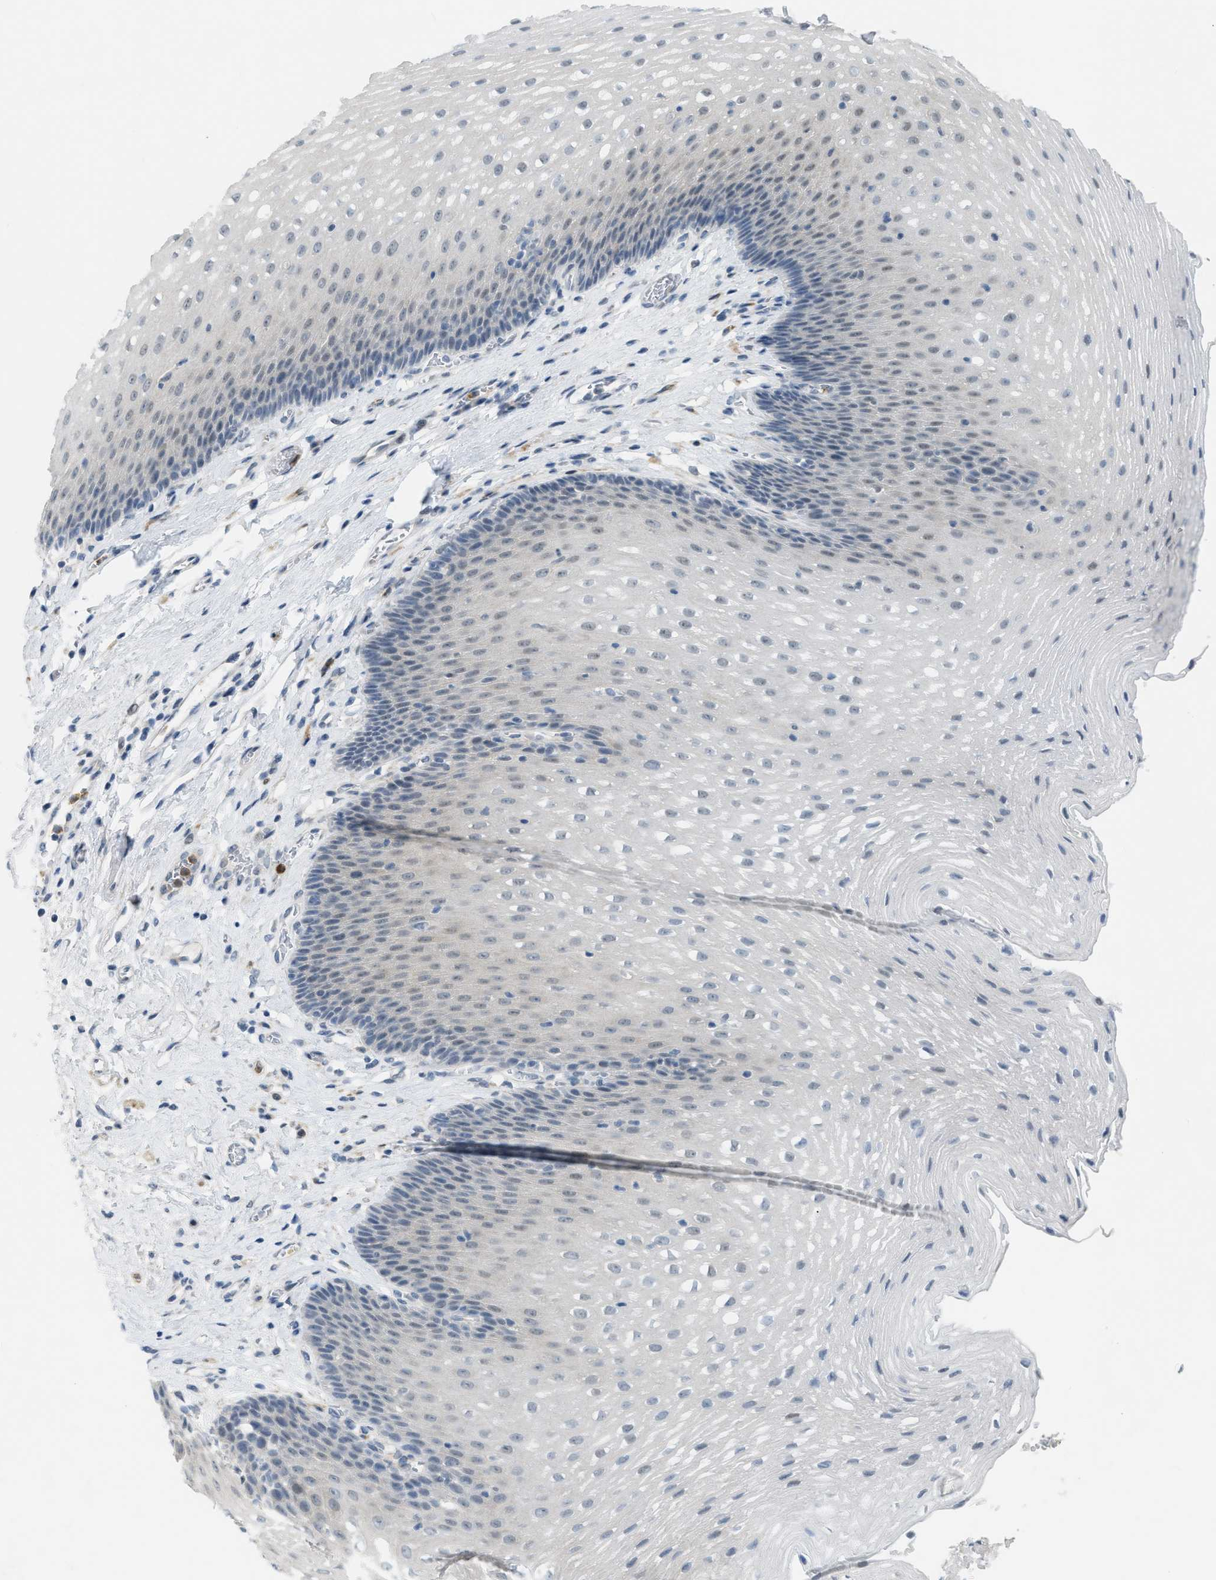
{"staining": {"intensity": "negative", "quantity": "none", "location": "none"}, "tissue": "esophagus", "cell_type": "Squamous epithelial cells", "image_type": "normal", "snomed": [{"axis": "morphology", "description": "Normal tissue, NOS"}, {"axis": "topography", "description": "Esophagus"}], "caption": "The image reveals no staining of squamous epithelial cells in benign esophagus.", "gene": "ZNF408", "patient": {"sex": "male", "age": 48}}